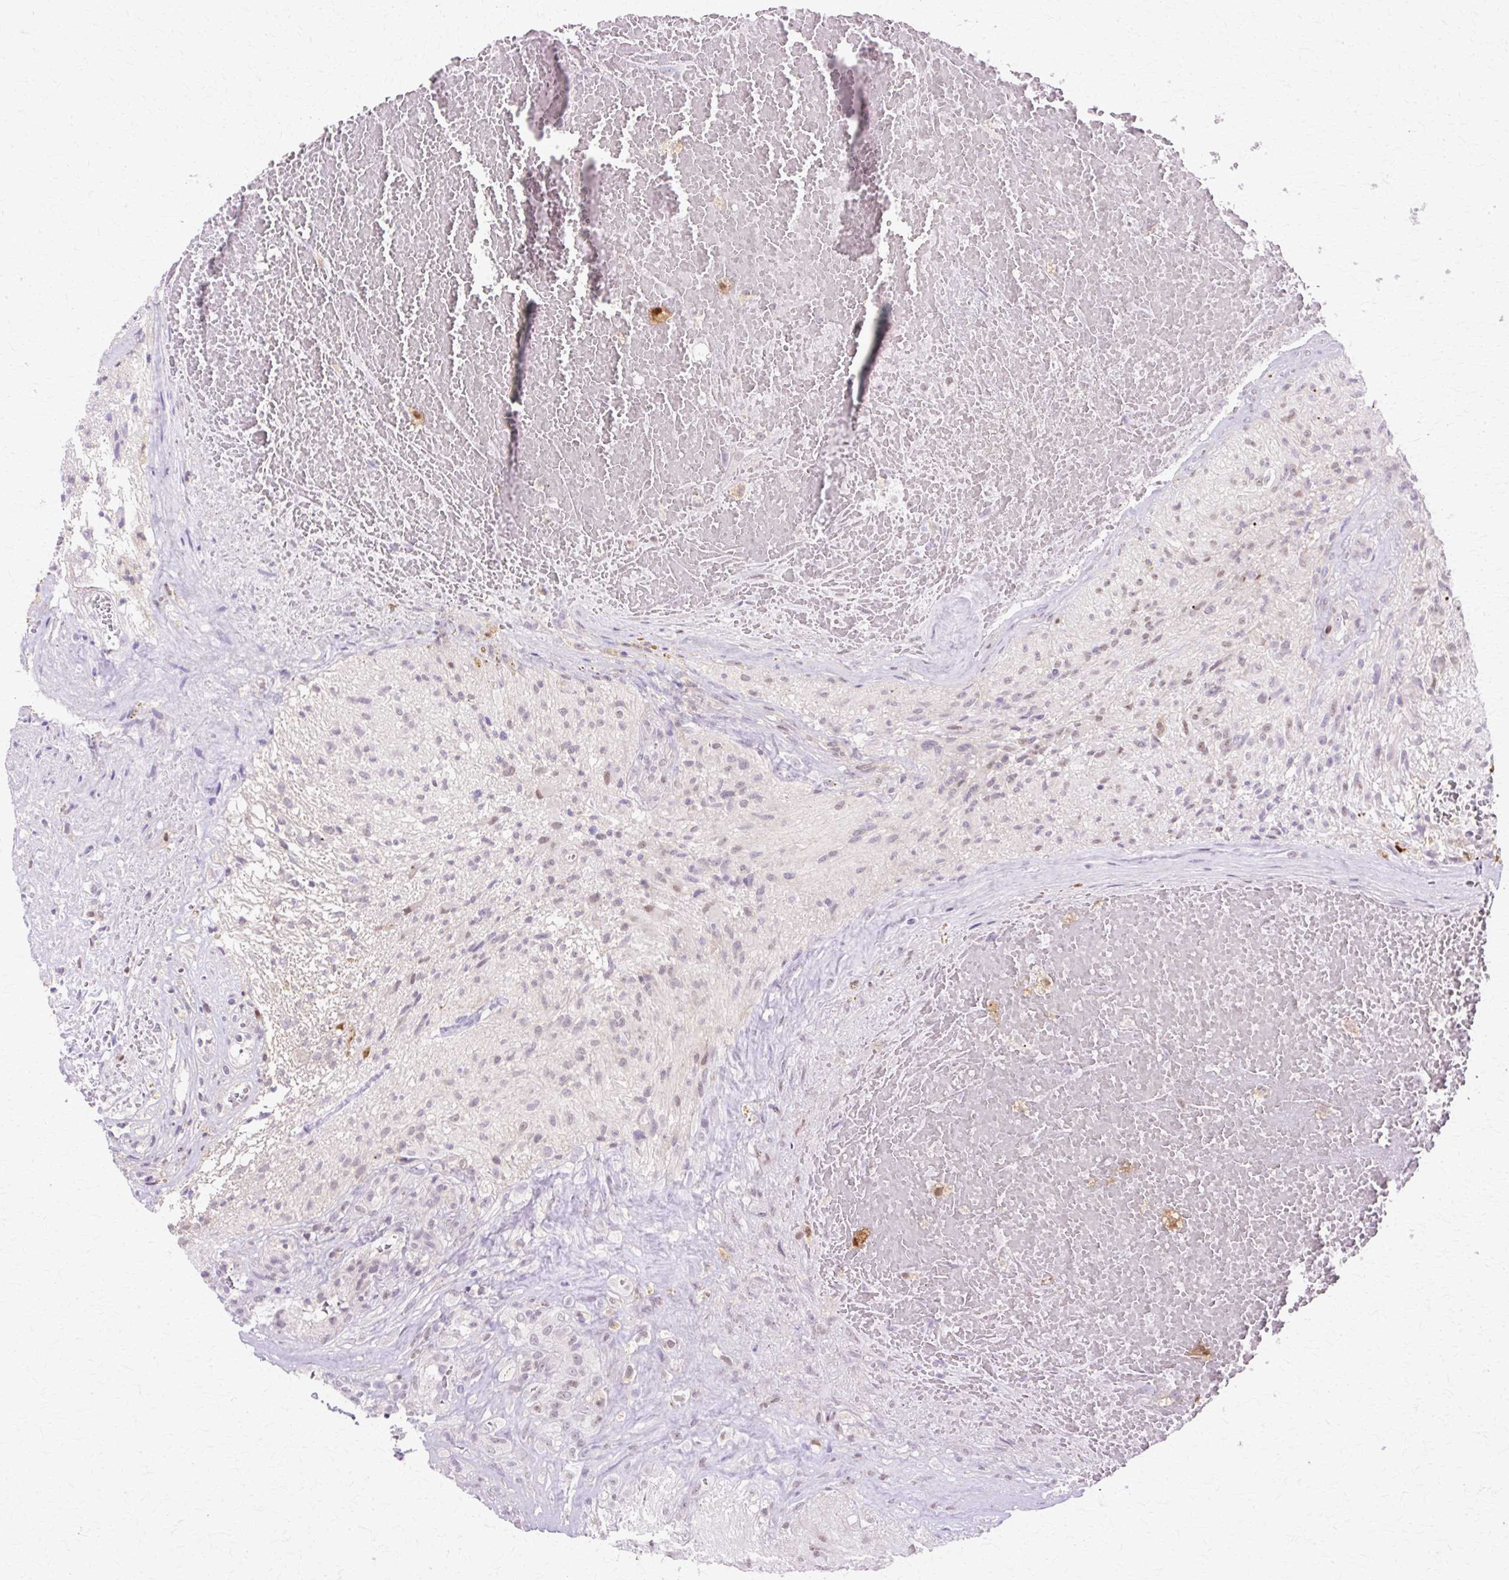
{"staining": {"intensity": "weak", "quantity": "25%-75%", "location": "nuclear"}, "tissue": "glioma", "cell_type": "Tumor cells", "image_type": "cancer", "snomed": [{"axis": "morphology", "description": "Glioma, malignant, High grade"}, {"axis": "topography", "description": "Brain"}], "caption": "A low amount of weak nuclear expression is seen in approximately 25%-75% of tumor cells in malignant high-grade glioma tissue.", "gene": "HSPA8", "patient": {"sex": "male", "age": 56}}